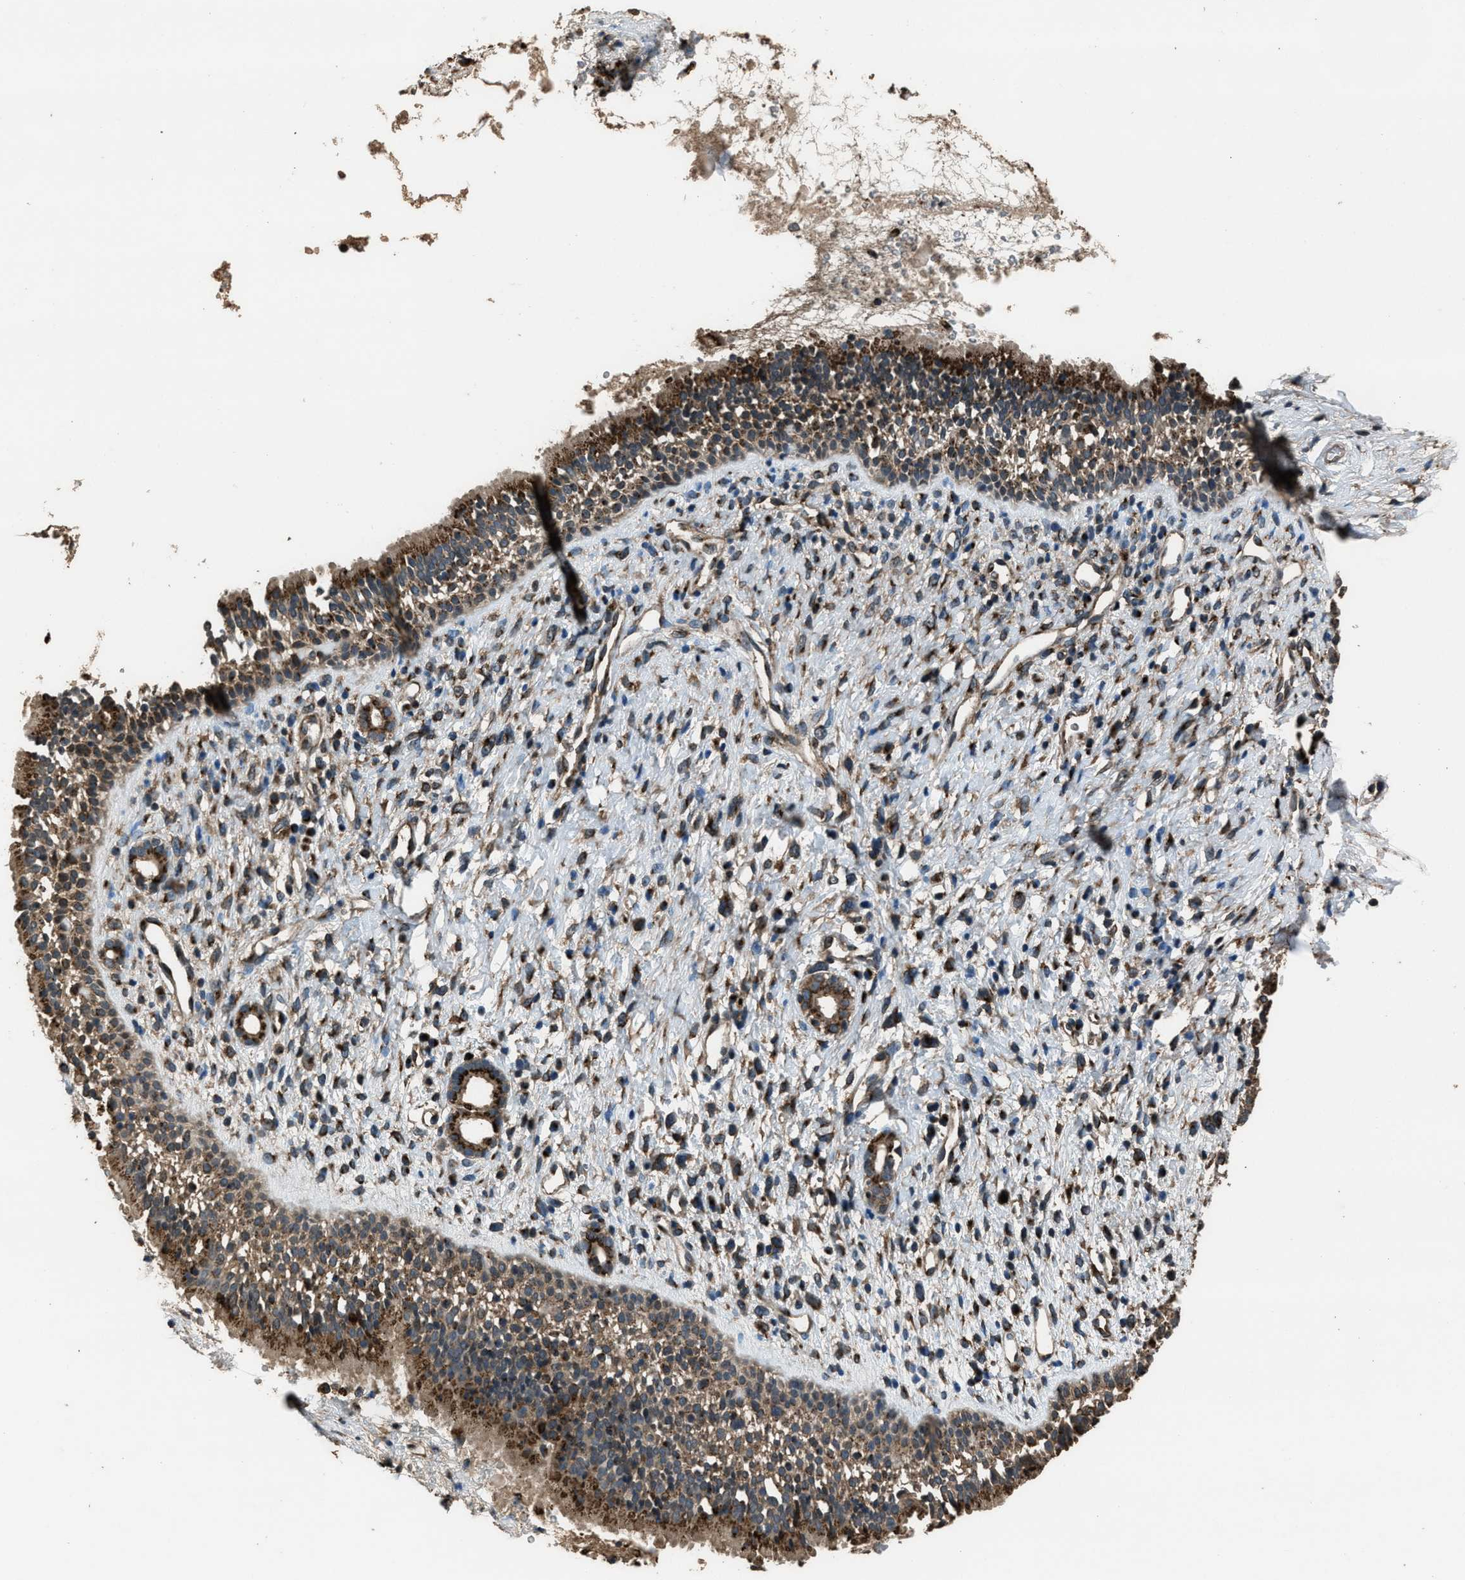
{"staining": {"intensity": "moderate", "quantity": ">75%", "location": "cytoplasmic/membranous"}, "tissue": "nasopharynx", "cell_type": "Respiratory epithelial cells", "image_type": "normal", "snomed": [{"axis": "morphology", "description": "Normal tissue, NOS"}, {"axis": "topography", "description": "Nasopharynx"}], "caption": "Moderate cytoplasmic/membranous protein positivity is present in approximately >75% of respiratory epithelial cells in nasopharynx.", "gene": "SLC38A10", "patient": {"sex": "male", "age": 22}}